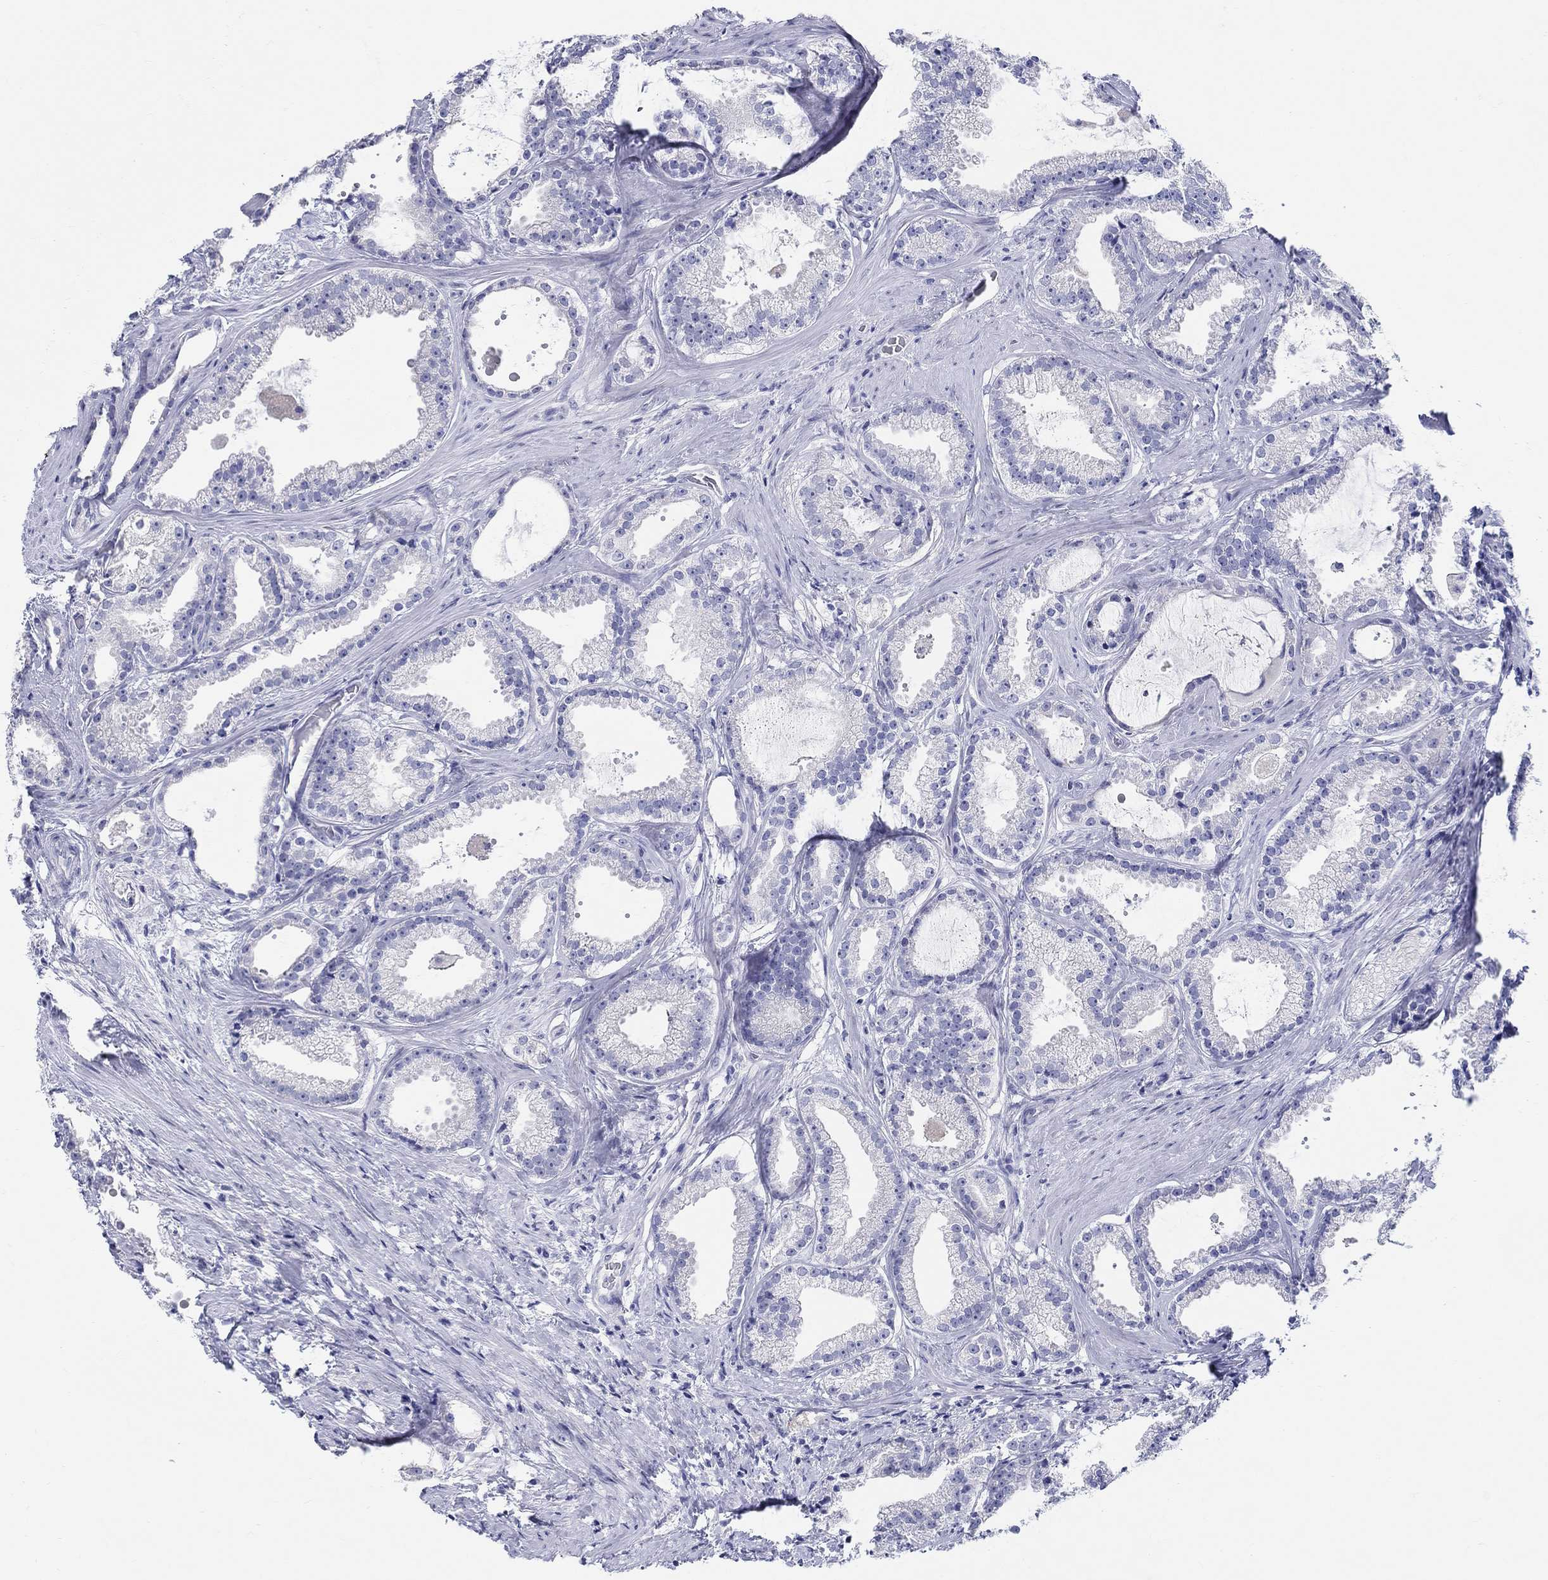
{"staining": {"intensity": "negative", "quantity": "none", "location": "none"}, "tissue": "prostate cancer", "cell_type": "Tumor cells", "image_type": "cancer", "snomed": [{"axis": "morphology", "description": "Adenocarcinoma, NOS"}, {"axis": "morphology", "description": "Adenocarcinoma, High grade"}, {"axis": "topography", "description": "Prostate"}], "caption": "Photomicrograph shows no protein expression in tumor cells of prostate high-grade adenocarcinoma tissue. The staining is performed using DAB (3,3'-diaminobenzidine) brown chromogen with nuclei counter-stained in using hematoxylin.", "gene": "CRYGS", "patient": {"sex": "male", "age": 64}}